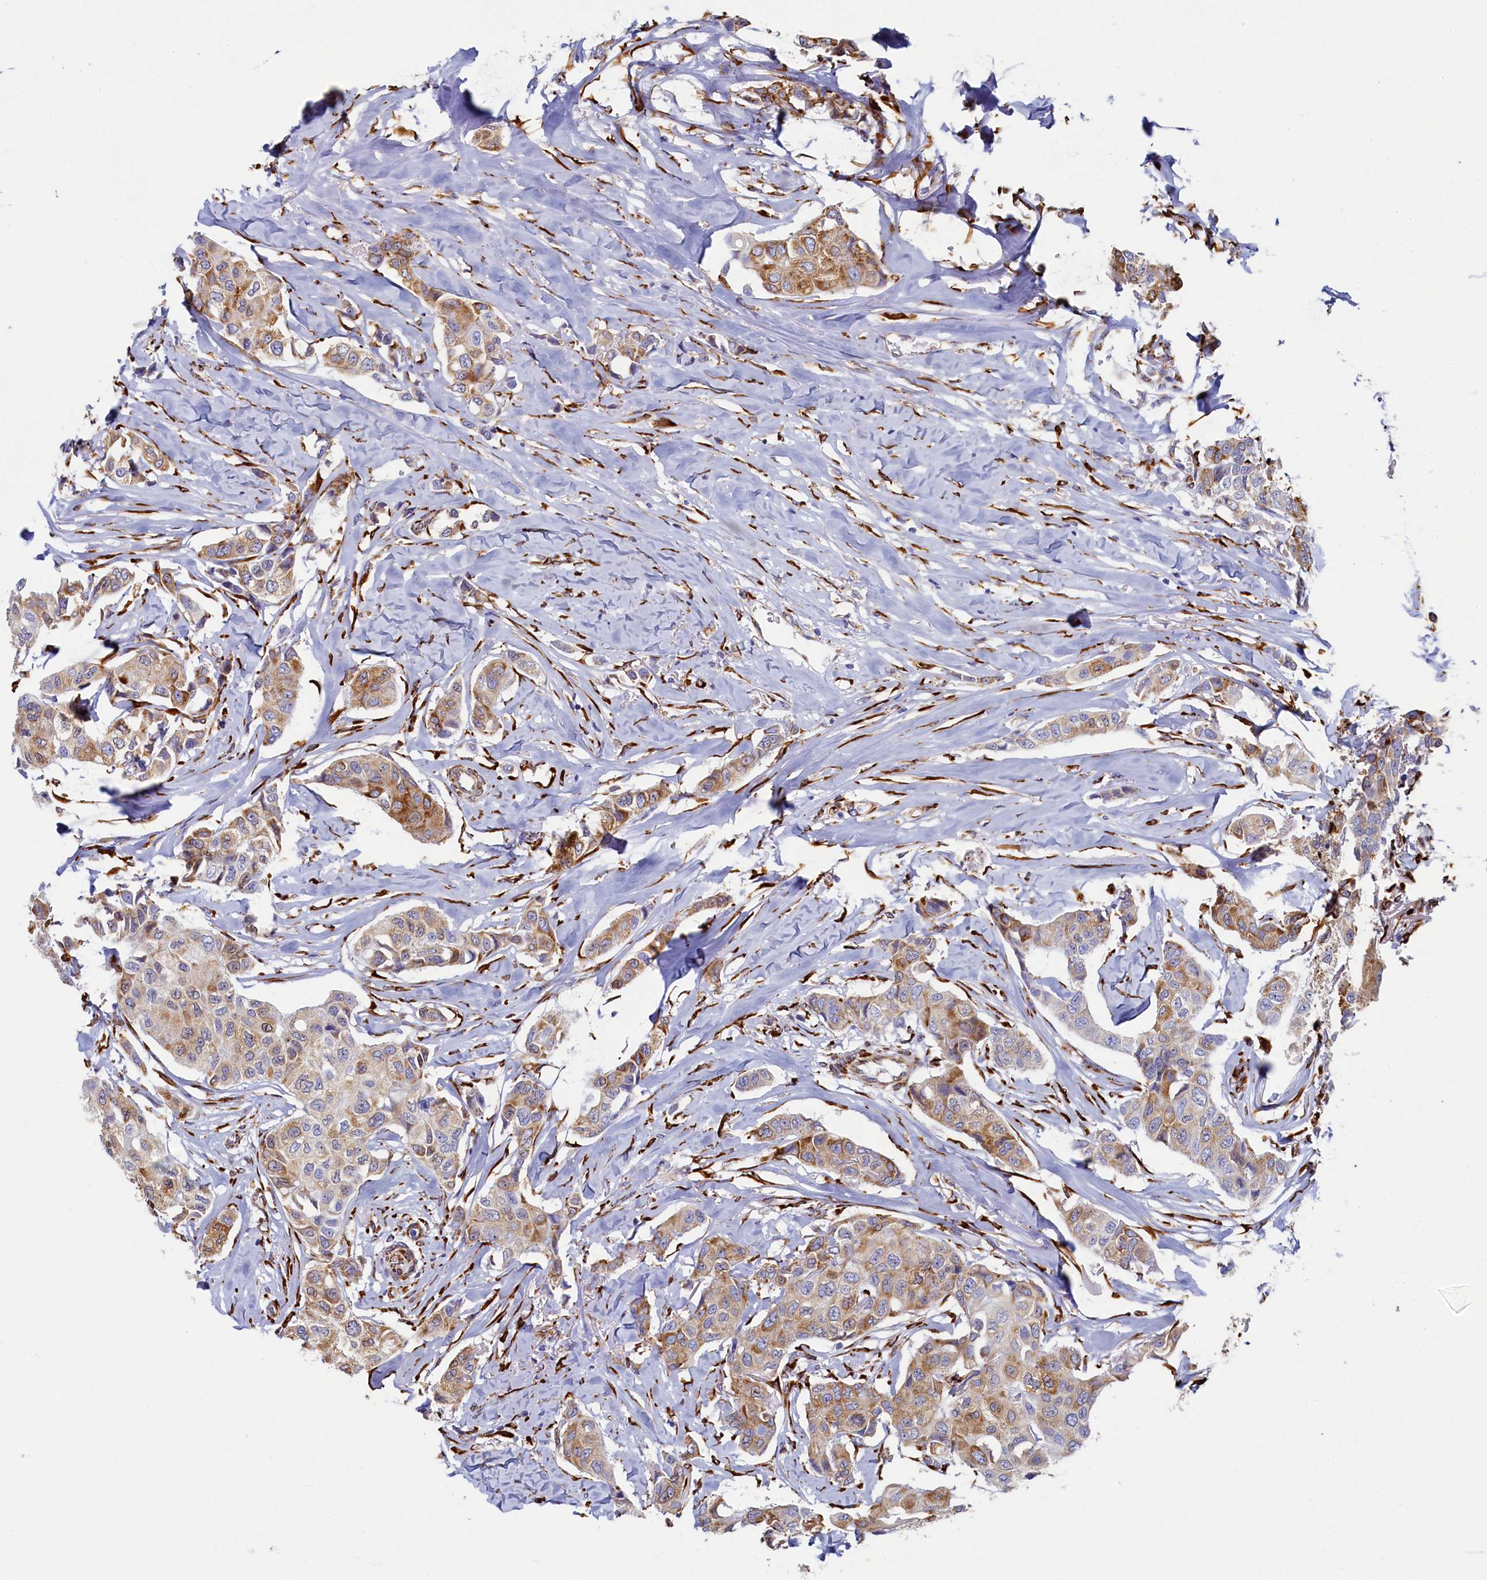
{"staining": {"intensity": "moderate", "quantity": ">75%", "location": "cytoplasmic/membranous"}, "tissue": "breast cancer", "cell_type": "Tumor cells", "image_type": "cancer", "snomed": [{"axis": "morphology", "description": "Duct carcinoma"}, {"axis": "topography", "description": "Breast"}], "caption": "DAB (3,3'-diaminobenzidine) immunohistochemical staining of breast cancer exhibits moderate cytoplasmic/membranous protein positivity in approximately >75% of tumor cells.", "gene": "TMEM18", "patient": {"sex": "female", "age": 80}}